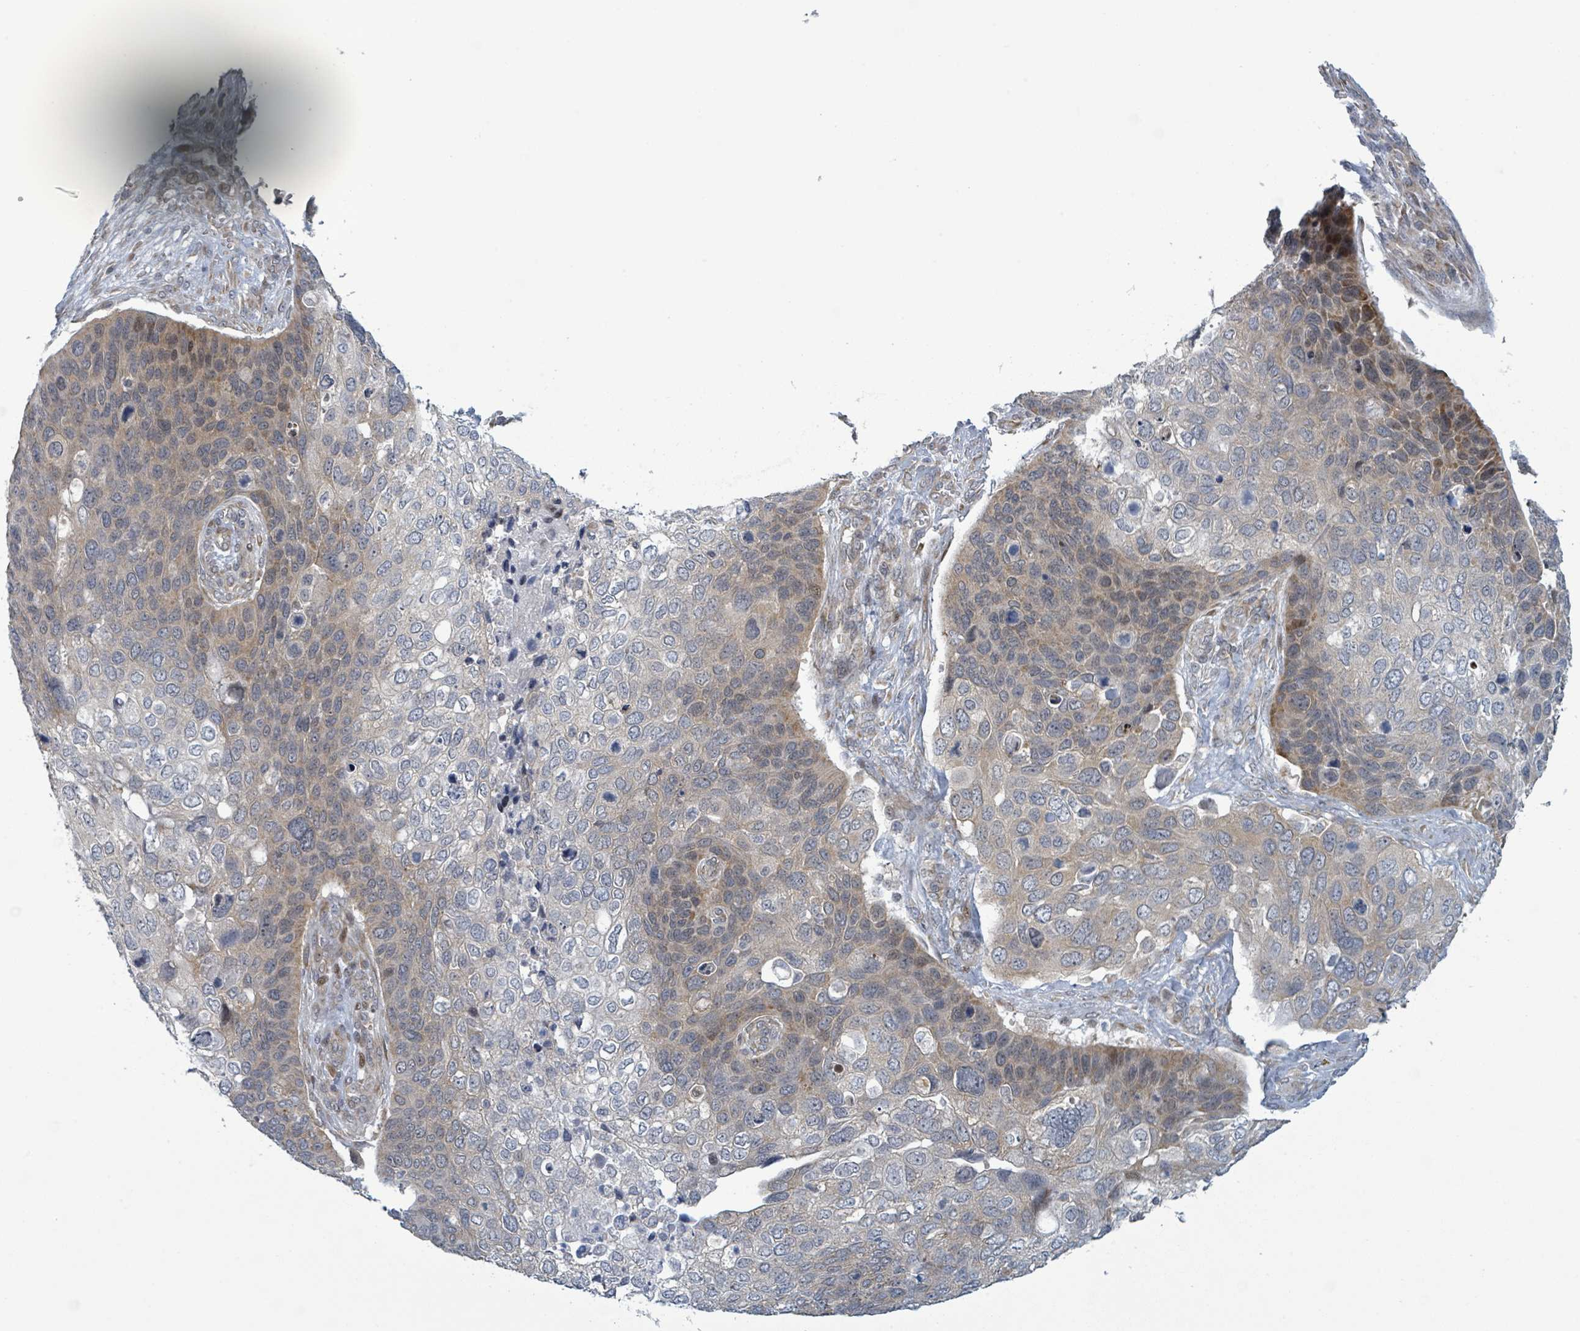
{"staining": {"intensity": "moderate", "quantity": "25%-75%", "location": "cytoplasmic/membranous,nuclear"}, "tissue": "skin cancer", "cell_type": "Tumor cells", "image_type": "cancer", "snomed": [{"axis": "morphology", "description": "Basal cell carcinoma"}, {"axis": "topography", "description": "Skin"}], "caption": "Protein expression analysis of skin basal cell carcinoma reveals moderate cytoplasmic/membranous and nuclear staining in approximately 25%-75% of tumor cells.", "gene": "RPL32", "patient": {"sex": "female", "age": 74}}